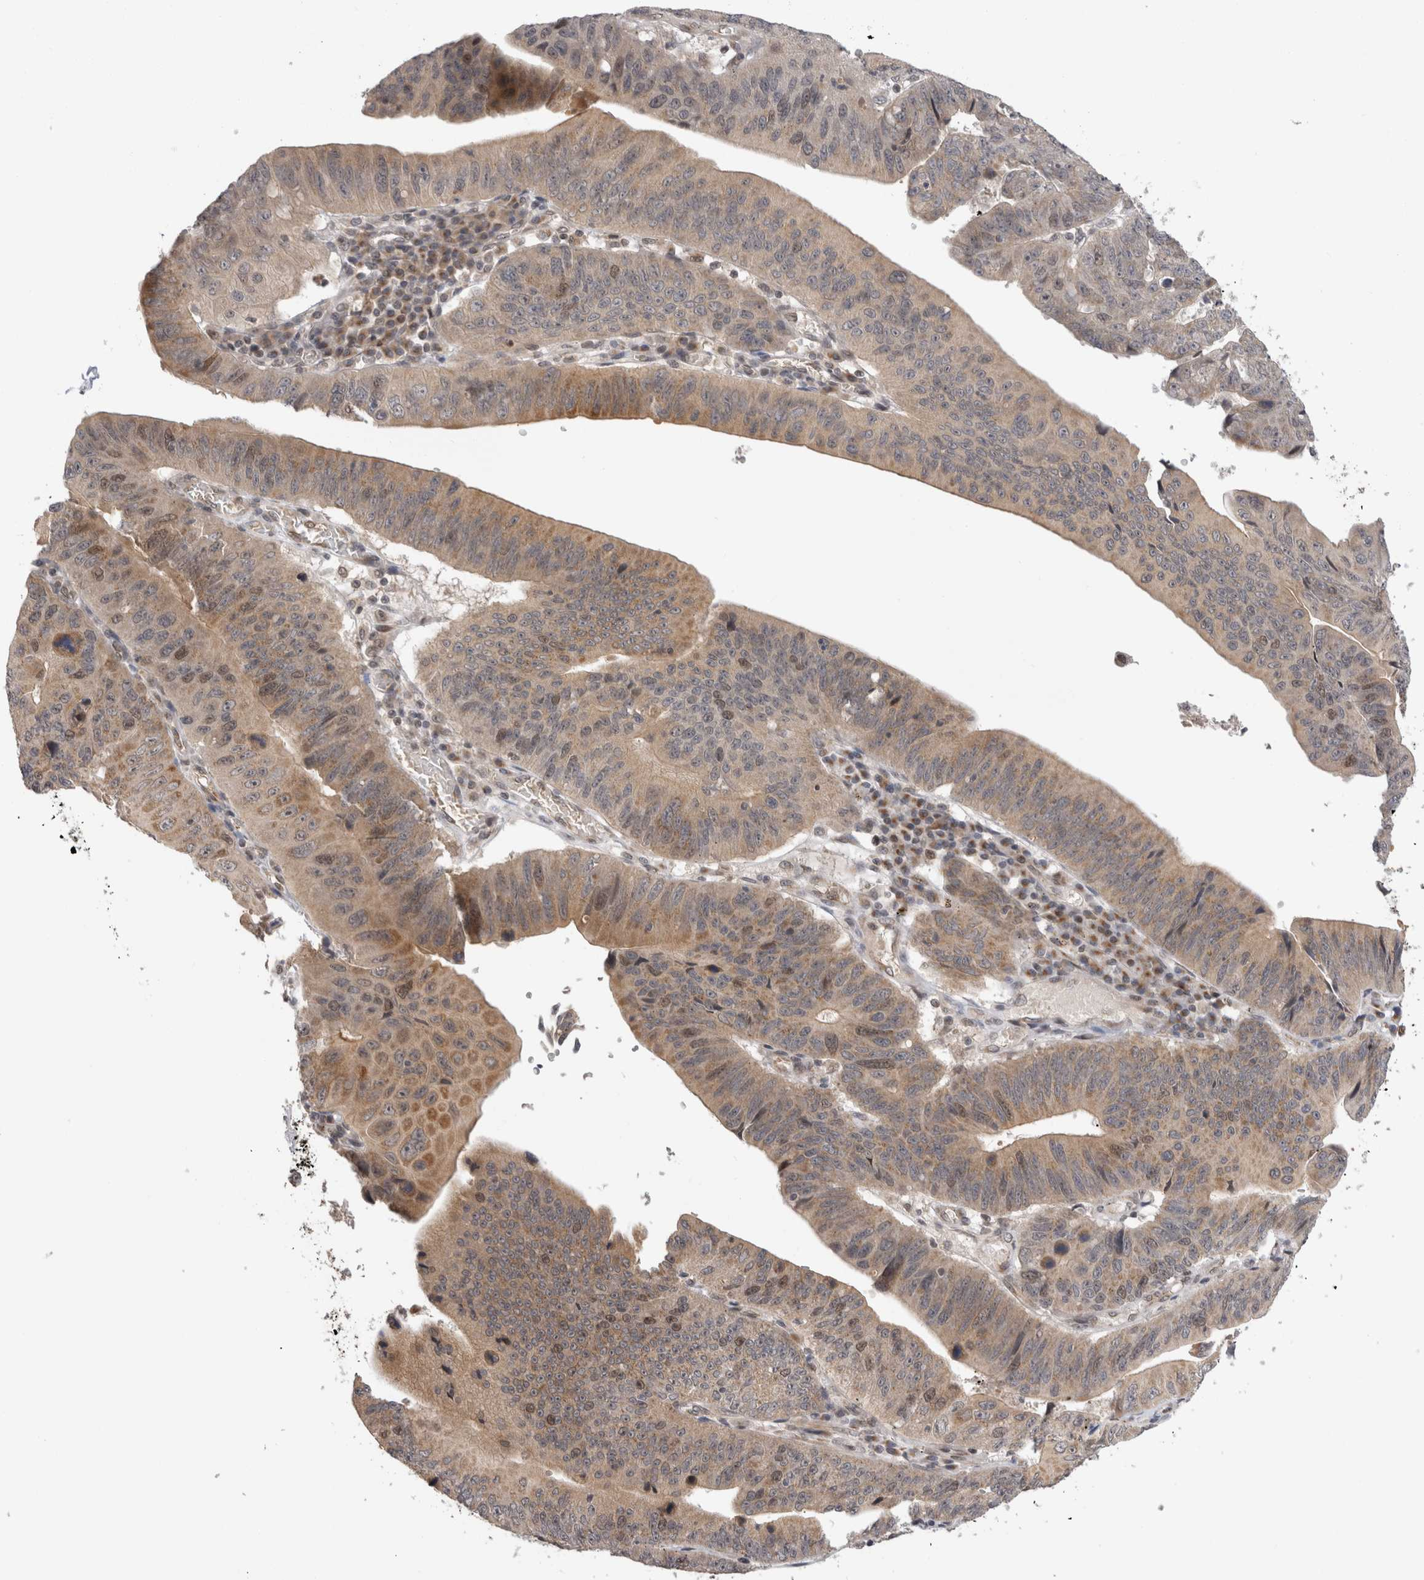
{"staining": {"intensity": "moderate", "quantity": ">75%", "location": "cytoplasmic/membranous,nuclear"}, "tissue": "stomach cancer", "cell_type": "Tumor cells", "image_type": "cancer", "snomed": [{"axis": "morphology", "description": "Adenocarcinoma, NOS"}, {"axis": "topography", "description": "Stomach"}], "caption": "Immunohistochemical staining of human adenocarcinoma (stomach) exhibits medium levels of moderate cytoplasmic/membranous and nuclear protein expression in approximately >75% of tumor cells.", "gene": "TMEM65", "patient": {"sex": "male", "age": 59}}